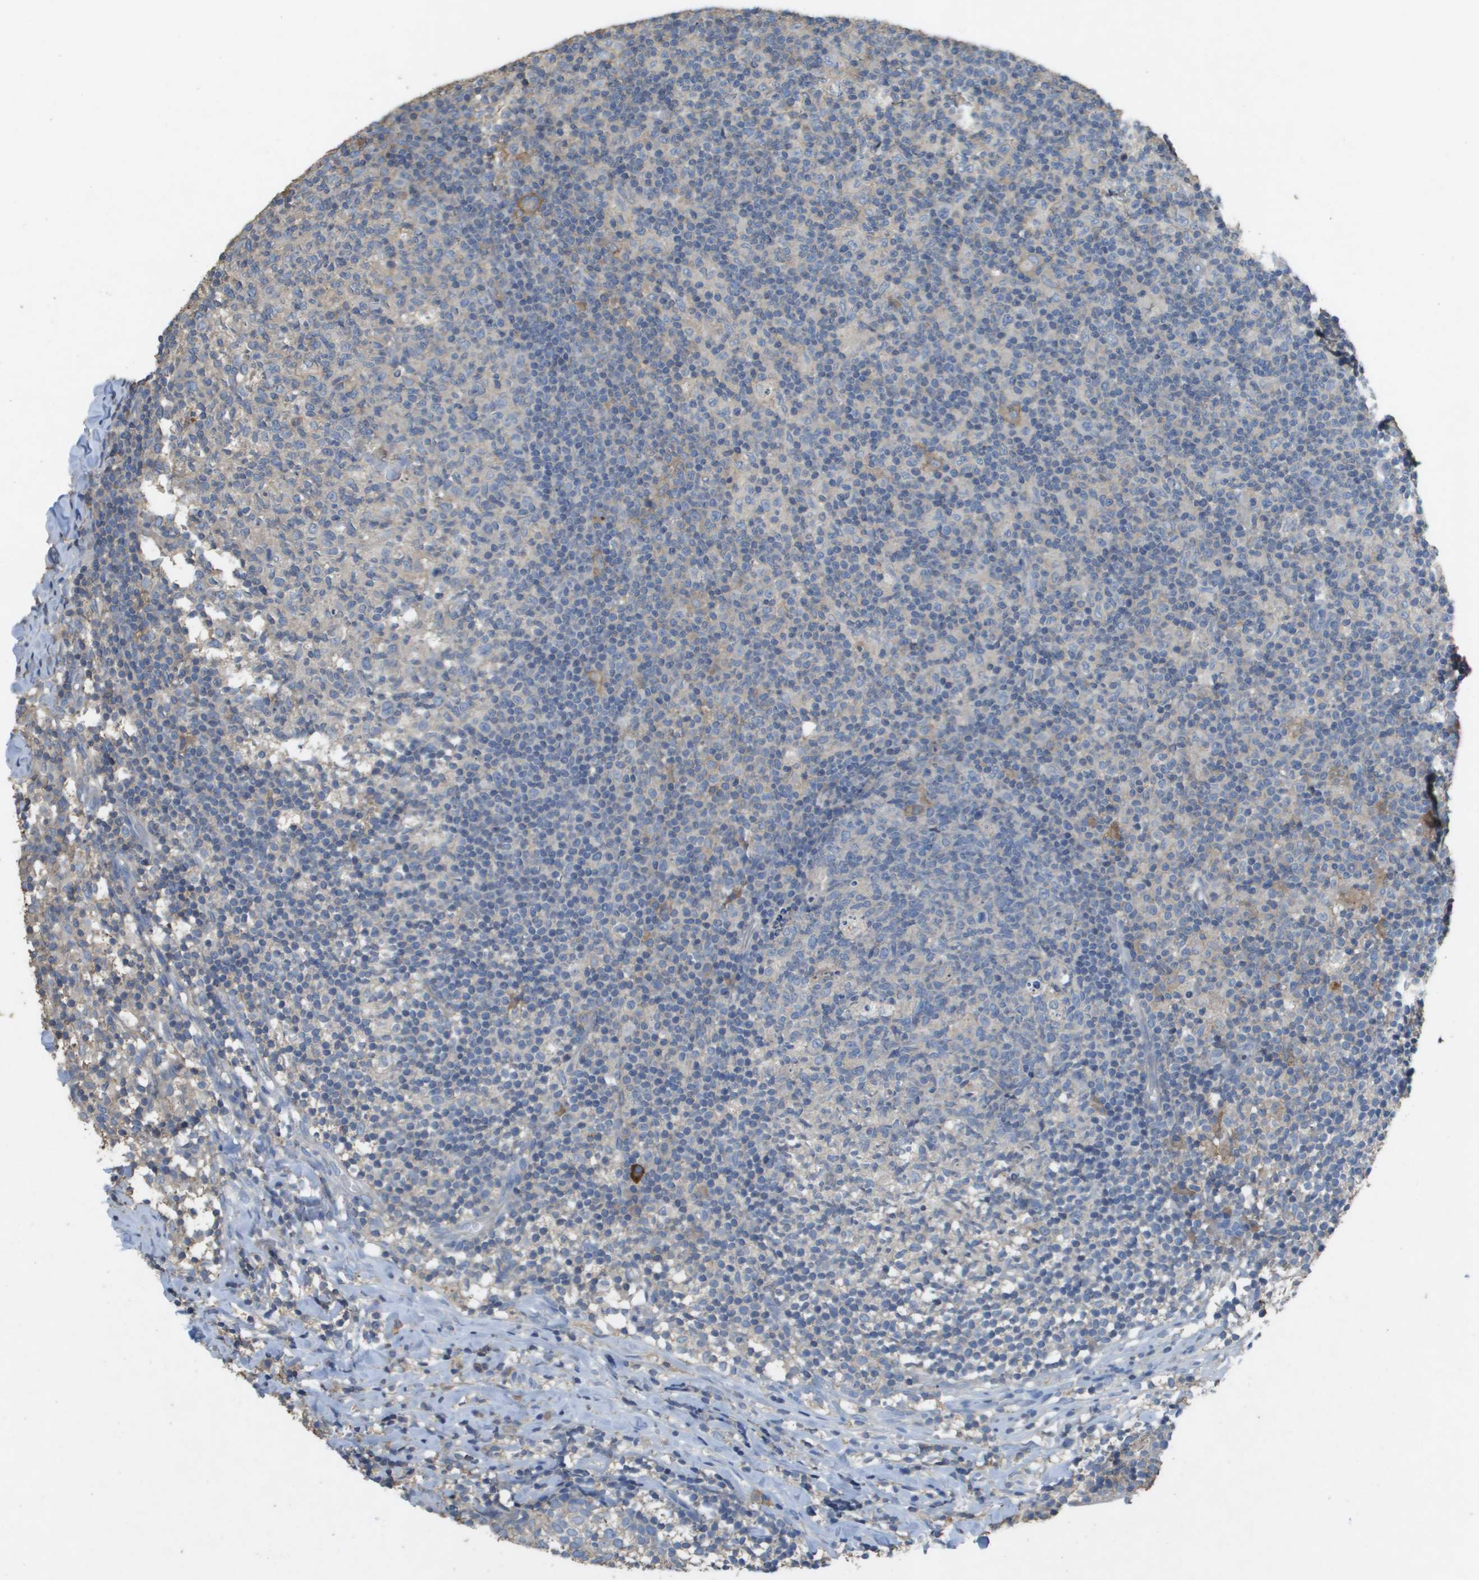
{"staining": {"intensity": "weak", "quantity": "<25%", "location": "cytoplasmic/membranous"}, "tissue": "lymph node", "cell_type": "Germinal center cells", "image_type": "normal", "snomed": [{"axis": "morphology", "description": "Normal tissue, NOS"}, {"axis": "morphology", "description": "Inflammation, NOS"}, {"axis": "topography", "description": "Lymph node"}], "caption": "IHC histopathology image of normal lymph node: human lymph node stained with DAB shows no significant protein expression in germinal center cells. (DAB (3,3'-diaminobenzidine) IHC visualized using brightfield microscopy, high magnification).", "gene": "CLCA4", "patient": {"sex": "male", "age": 55}}